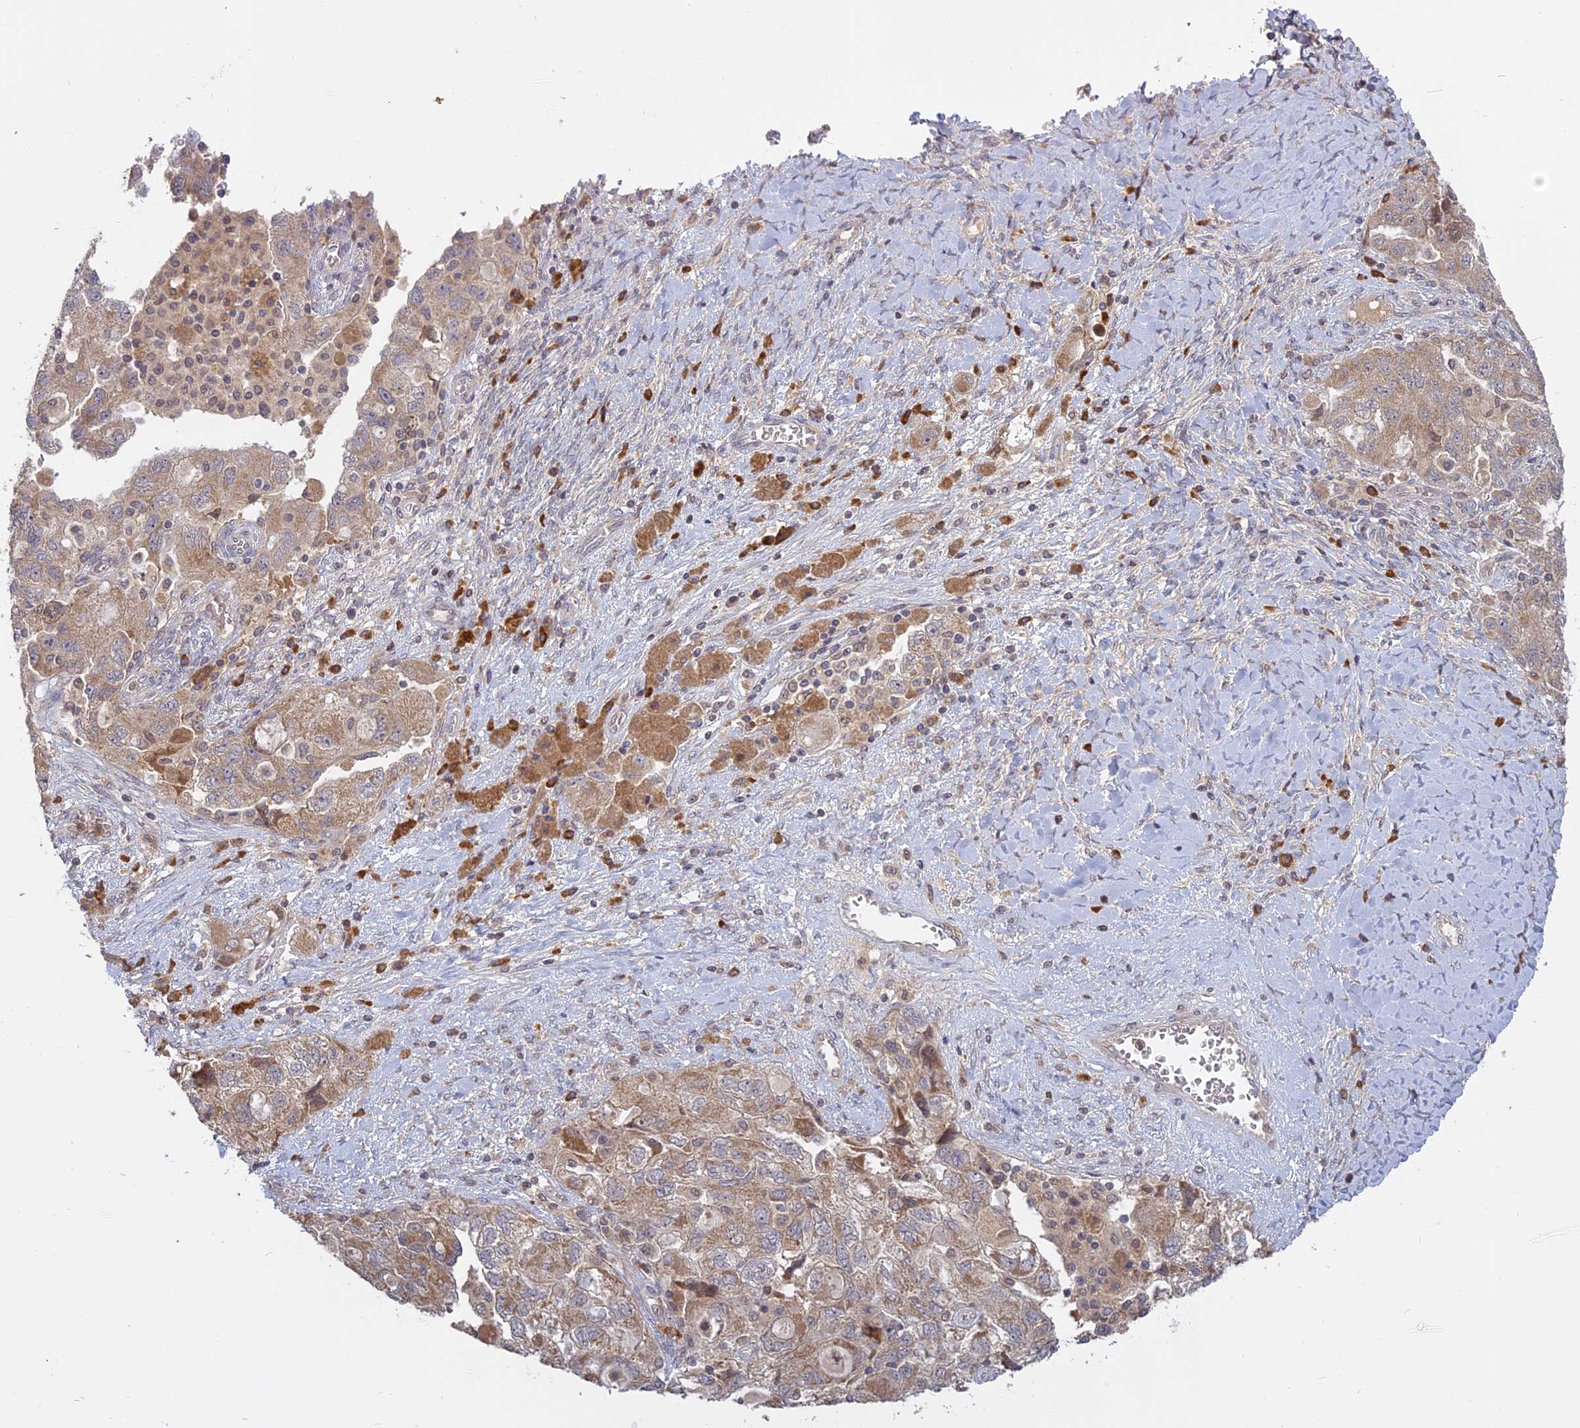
{"staining": {"intensity": "weak", "quantity": "25%-75%", "location": "cytoplasmic/membranous"}, "tissue": "ovarian cancer", "cell_type": "Tumor cells", "image_type": "cancer", "snomed": [{"axis": "morphology", "description": "Carcinoma, NOS"}, {"axis": "morphology", "description": "Cystadenocarcinoma, serous, NOS"}, {"axis": "topography", "description": "Ovary"}], "caption": "Weak cytoplasmic/membranous staining for a protein is identified in approximately 25%-75% of tumor cells of ovarian cancer using IHC.", "gene": "TMEM208", "patient": {"sex": "female", "age": 69}}